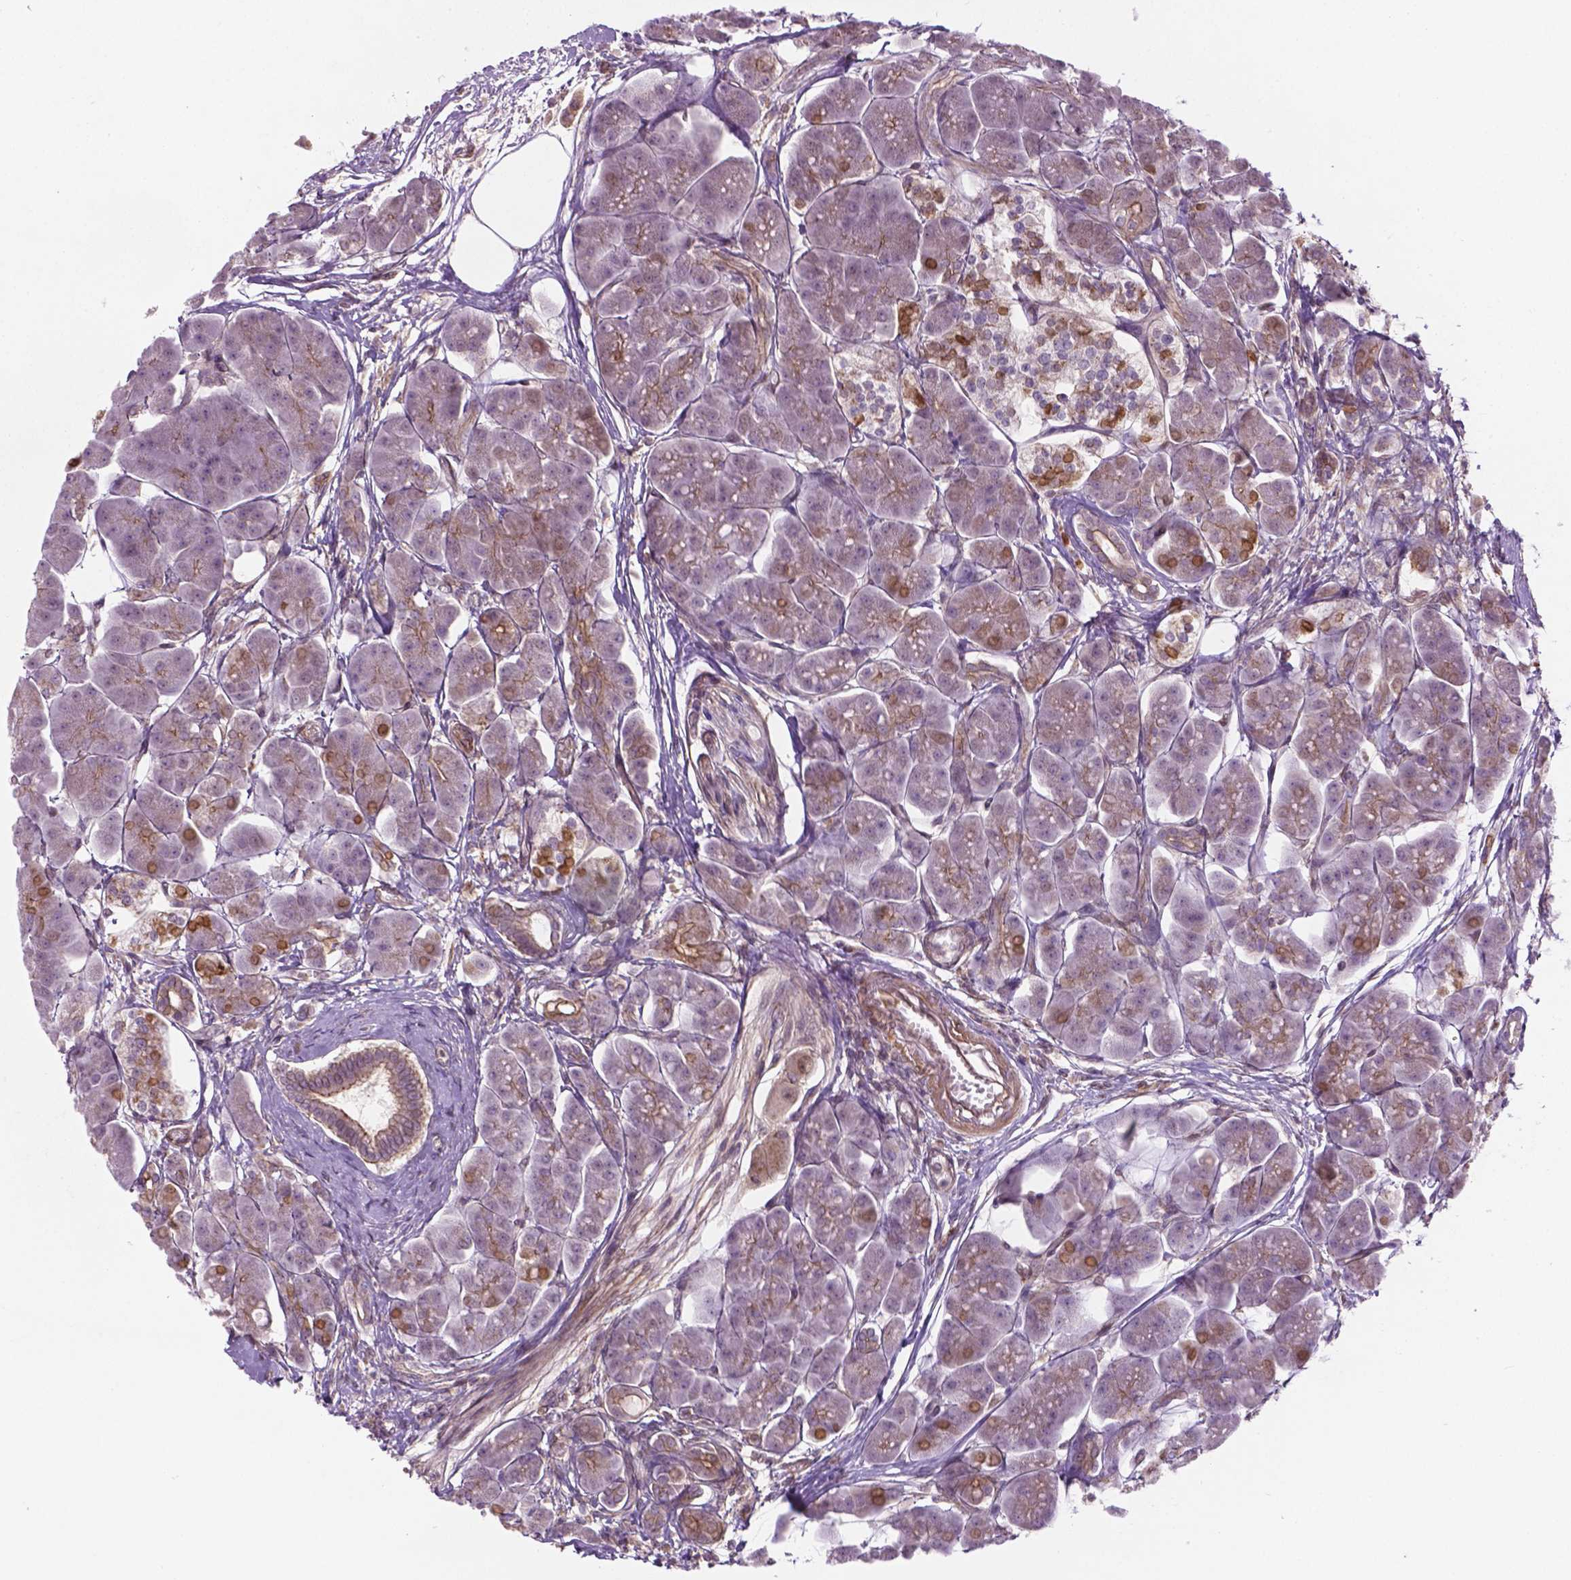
{"staining": {"intensity": "moderate", "quantity": "<25%", "location": "cytoplasmic/membranous"}, "tissue": "pancreas", "cell_type": "Exocrine glandular cells", "image_type": "normal", "snomed": [{"axis": "morphology", "description": "Normal tissue, NOS"}, {"axis": "topography", "description": "Adipose tissue"}, {"axis": "topography", "description": "Pancreas"}, {"axis": "topography", "description": "Peripheral nerve tissue"}], "caption": "Pancreas stained with a brown dye displays moderate cytoplasmic/membranous positive expression in about <25% of exocrine glandular cells.", "gene": "TCHP", "patient": {"sex": "female", "age": 58}}